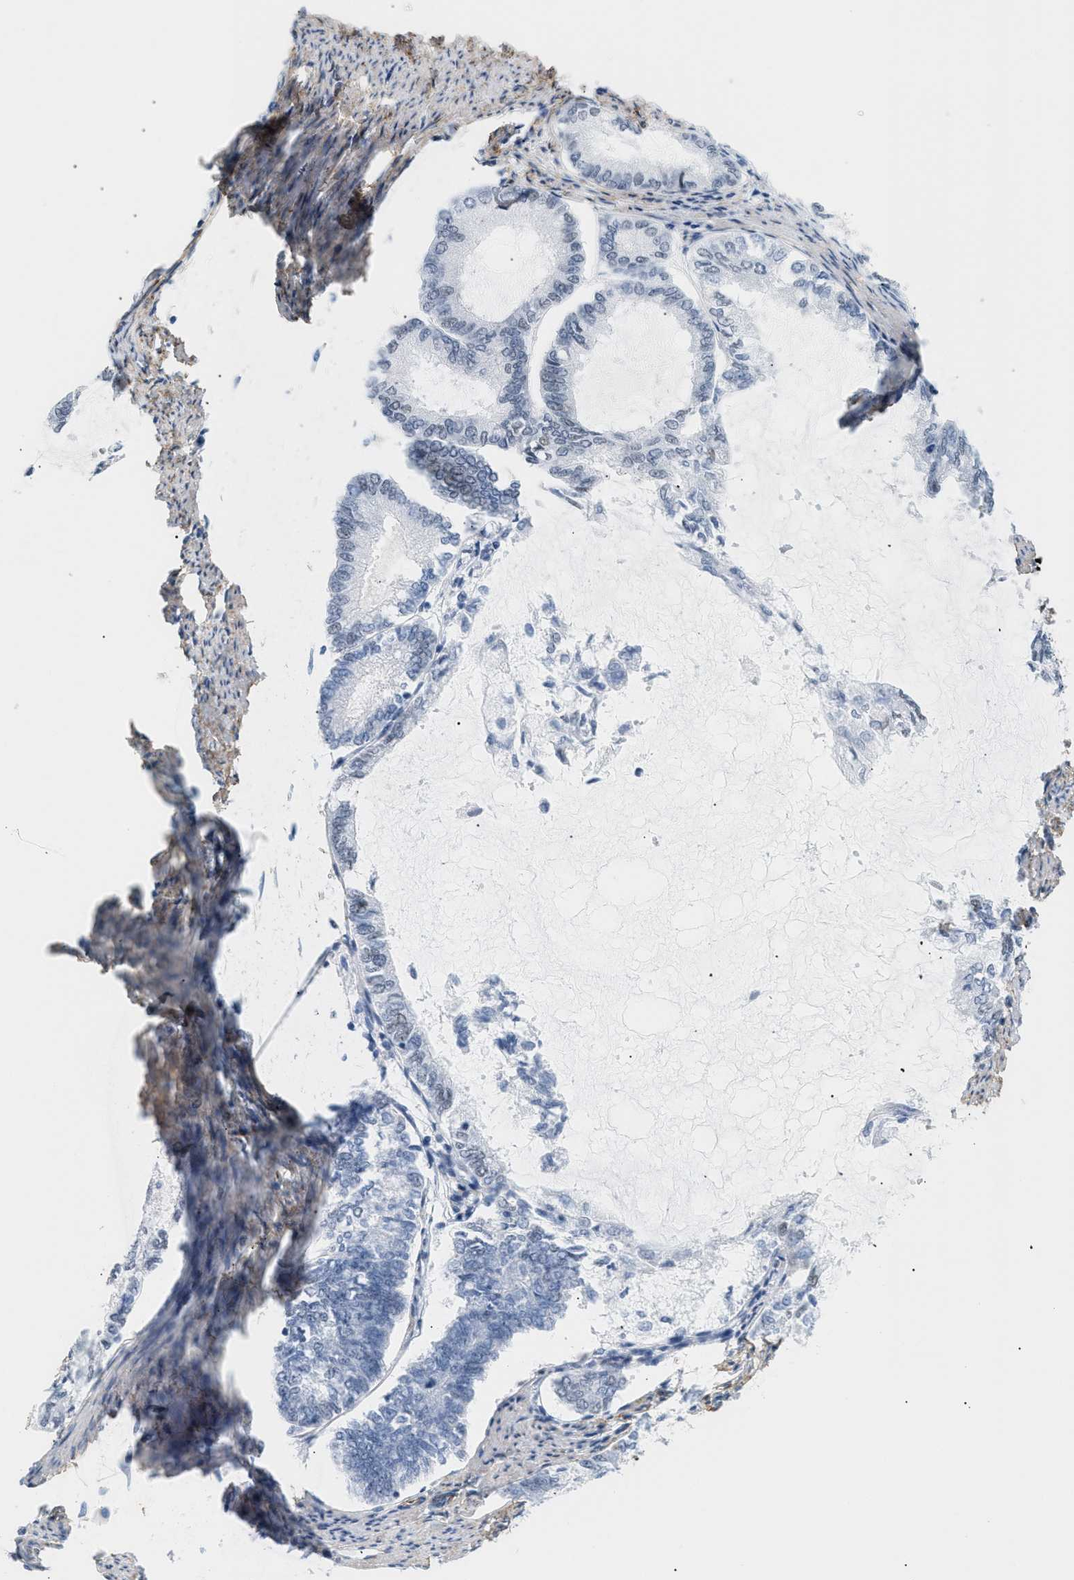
{"staining": {"intensity": "negative", "quantity": "none", "location": "none"}, "tissue": "endometrial cancer", "cell_type": "Tumor cells", "image_type": "cancer", "snomed": [{"axis": "morphology", "description": "Adenocarcinoma, NOS"}, {"axis": "topography", "description": "Endometrium"}], "caption": "Immunohistochemistry (IHC) of human adenocarcinoma (endometrial) demonstrates no expression in tumor cells.", "gene": "ELN", "patient": {"sex": "female", "age": 86}}